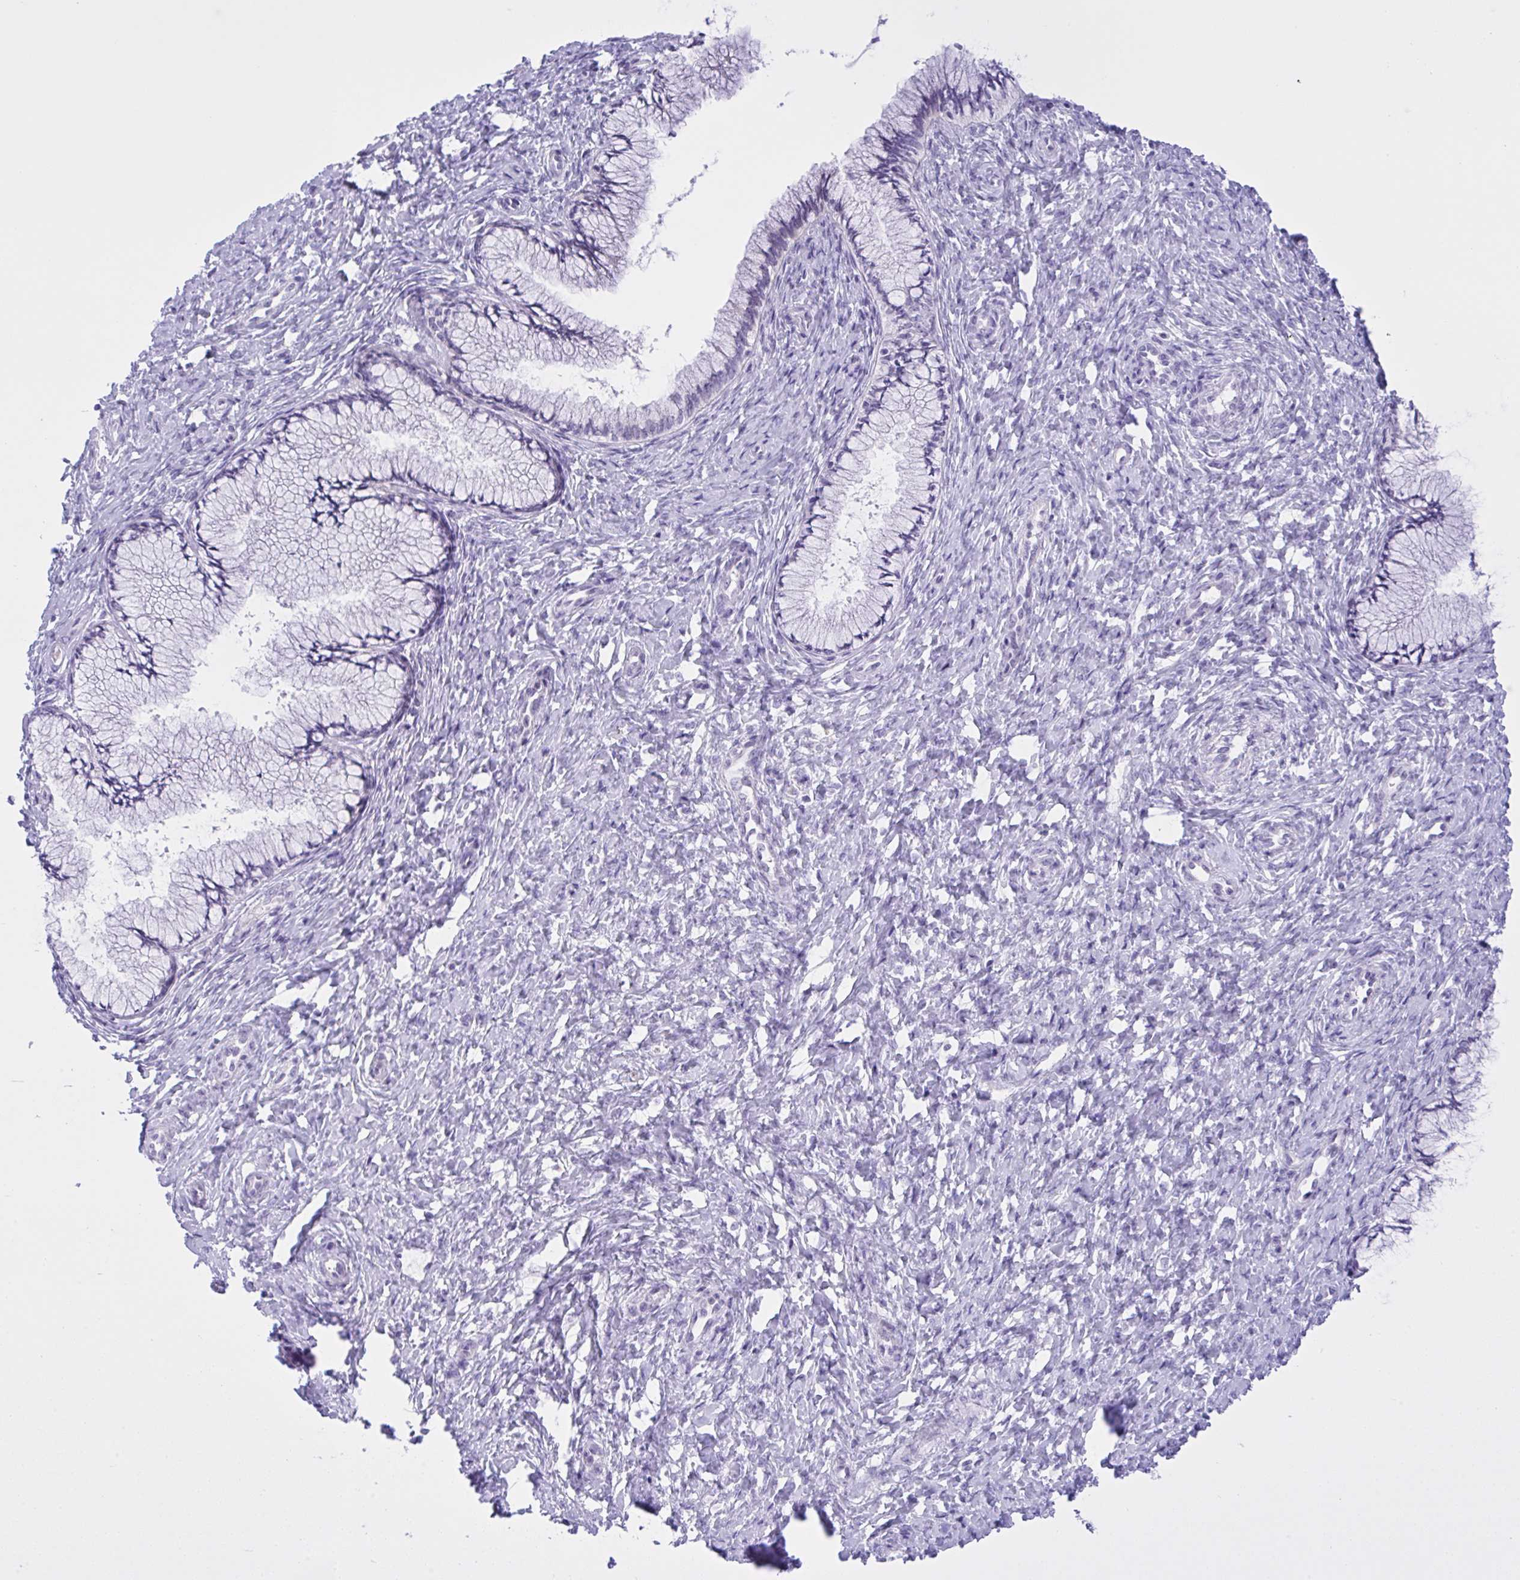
{"staining": {"intensity": "negative", "quantity": "none", "location": "none"}, "tissue": "cervix", "cell_type": "Glandular cells", "image_type": "normal", "snomed": [{"axis": "morphology", "description": "Normal tissue, NOS"}, {"axis": "topography", "description": "Cervix"}], "caption": "The photomicrograph displays no significant positivity in glandular cells of cervix.", "gene": "YBX2", "patient": {"sex": "female", "age": 37}}